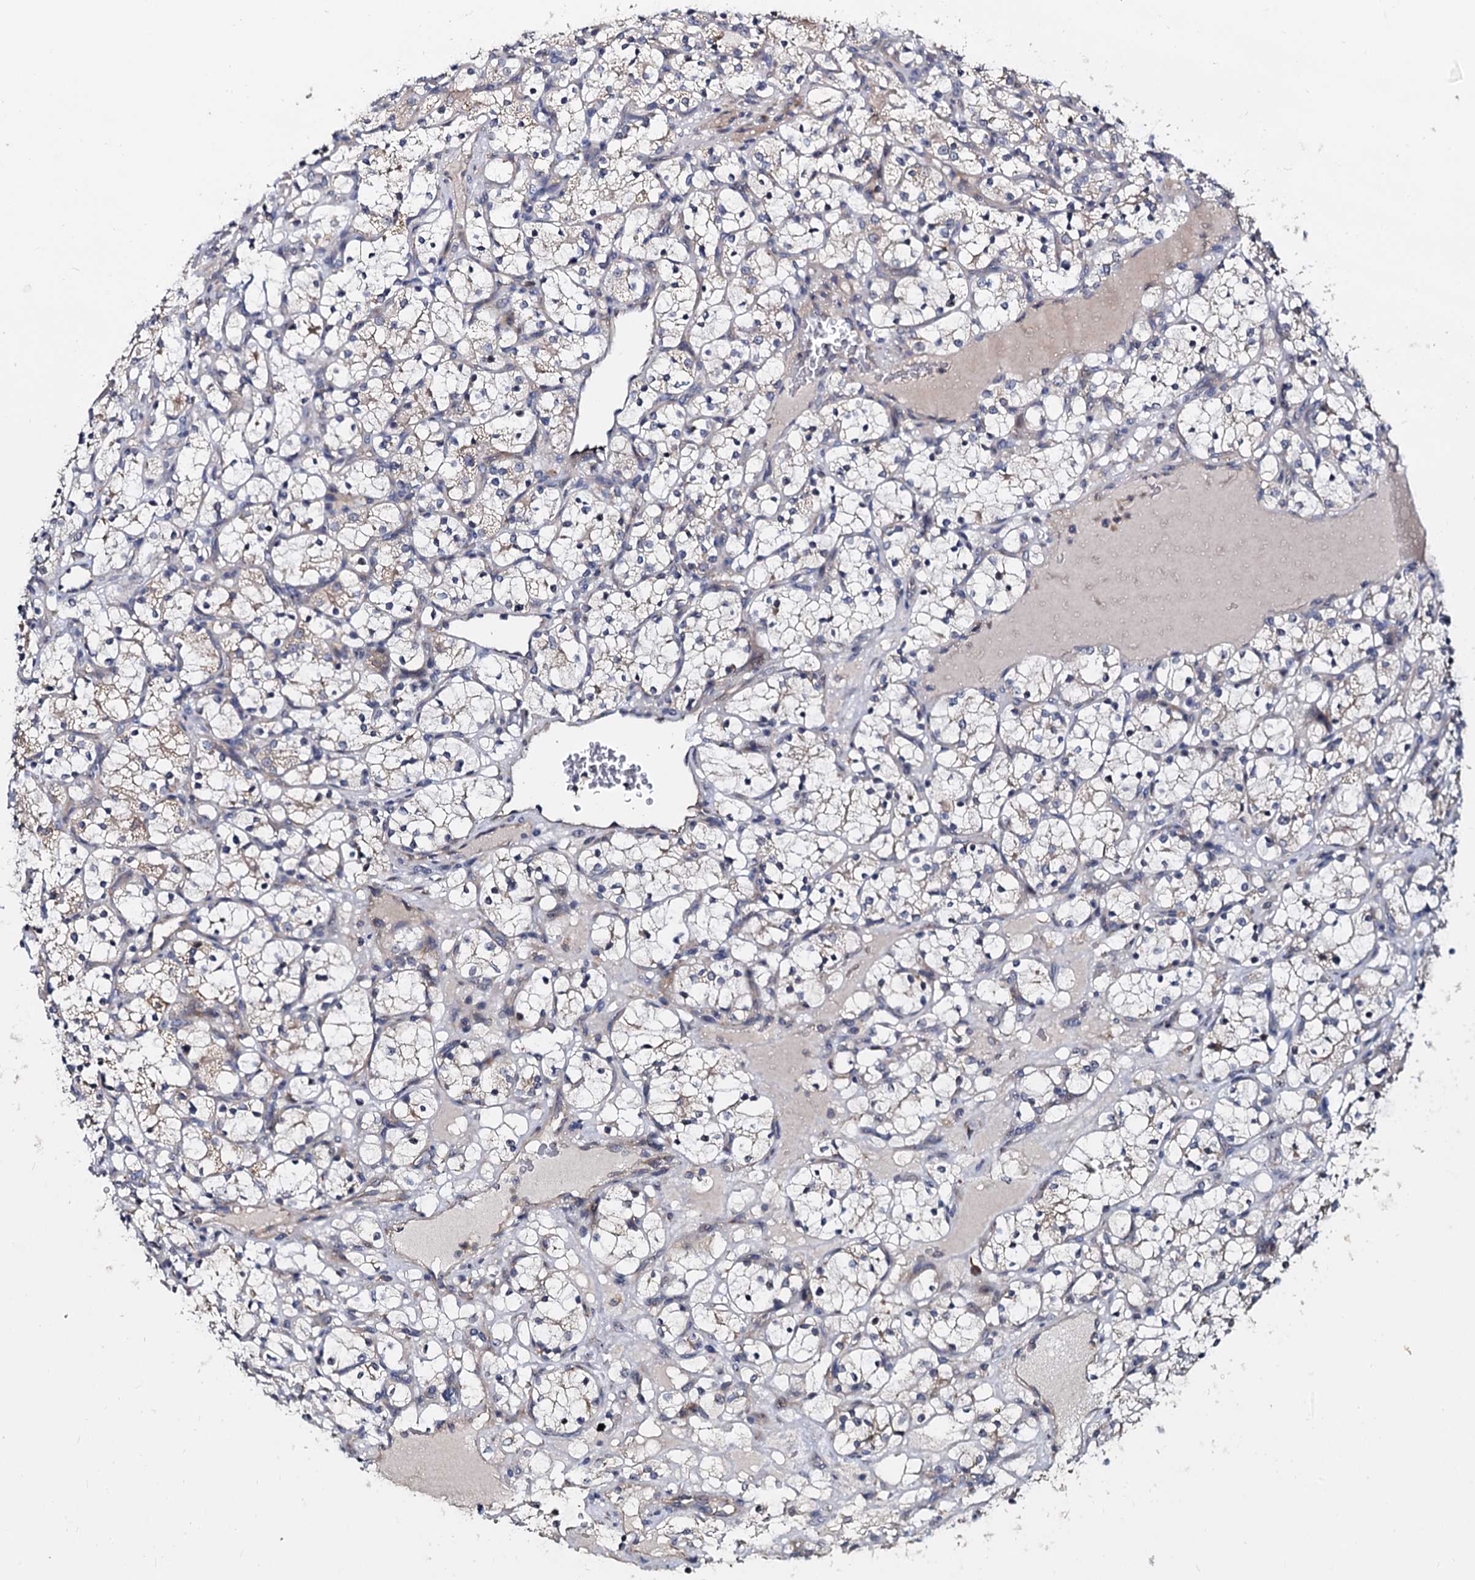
{"staining": {"intensity": "weak", "quantity": "<25%", "location": "cytoplasmic/membranous"}, "tissue": "renal cancer", "cell_type": "Tumor cells", "image_type": "cancer", "snomed": [{"axis": "morphology", "description": "Adenocarcinoma, NOS"}, {"axis": "topography", "description": "Kidney"}], "caption": "Adenocarcinoma (renal) was stained to show a protein in brown. There is no significant expression in tumor cells. Nuclei are stained in blue.", "gene": "WWC3", "patient": {"sex": "female", "age": 69}}